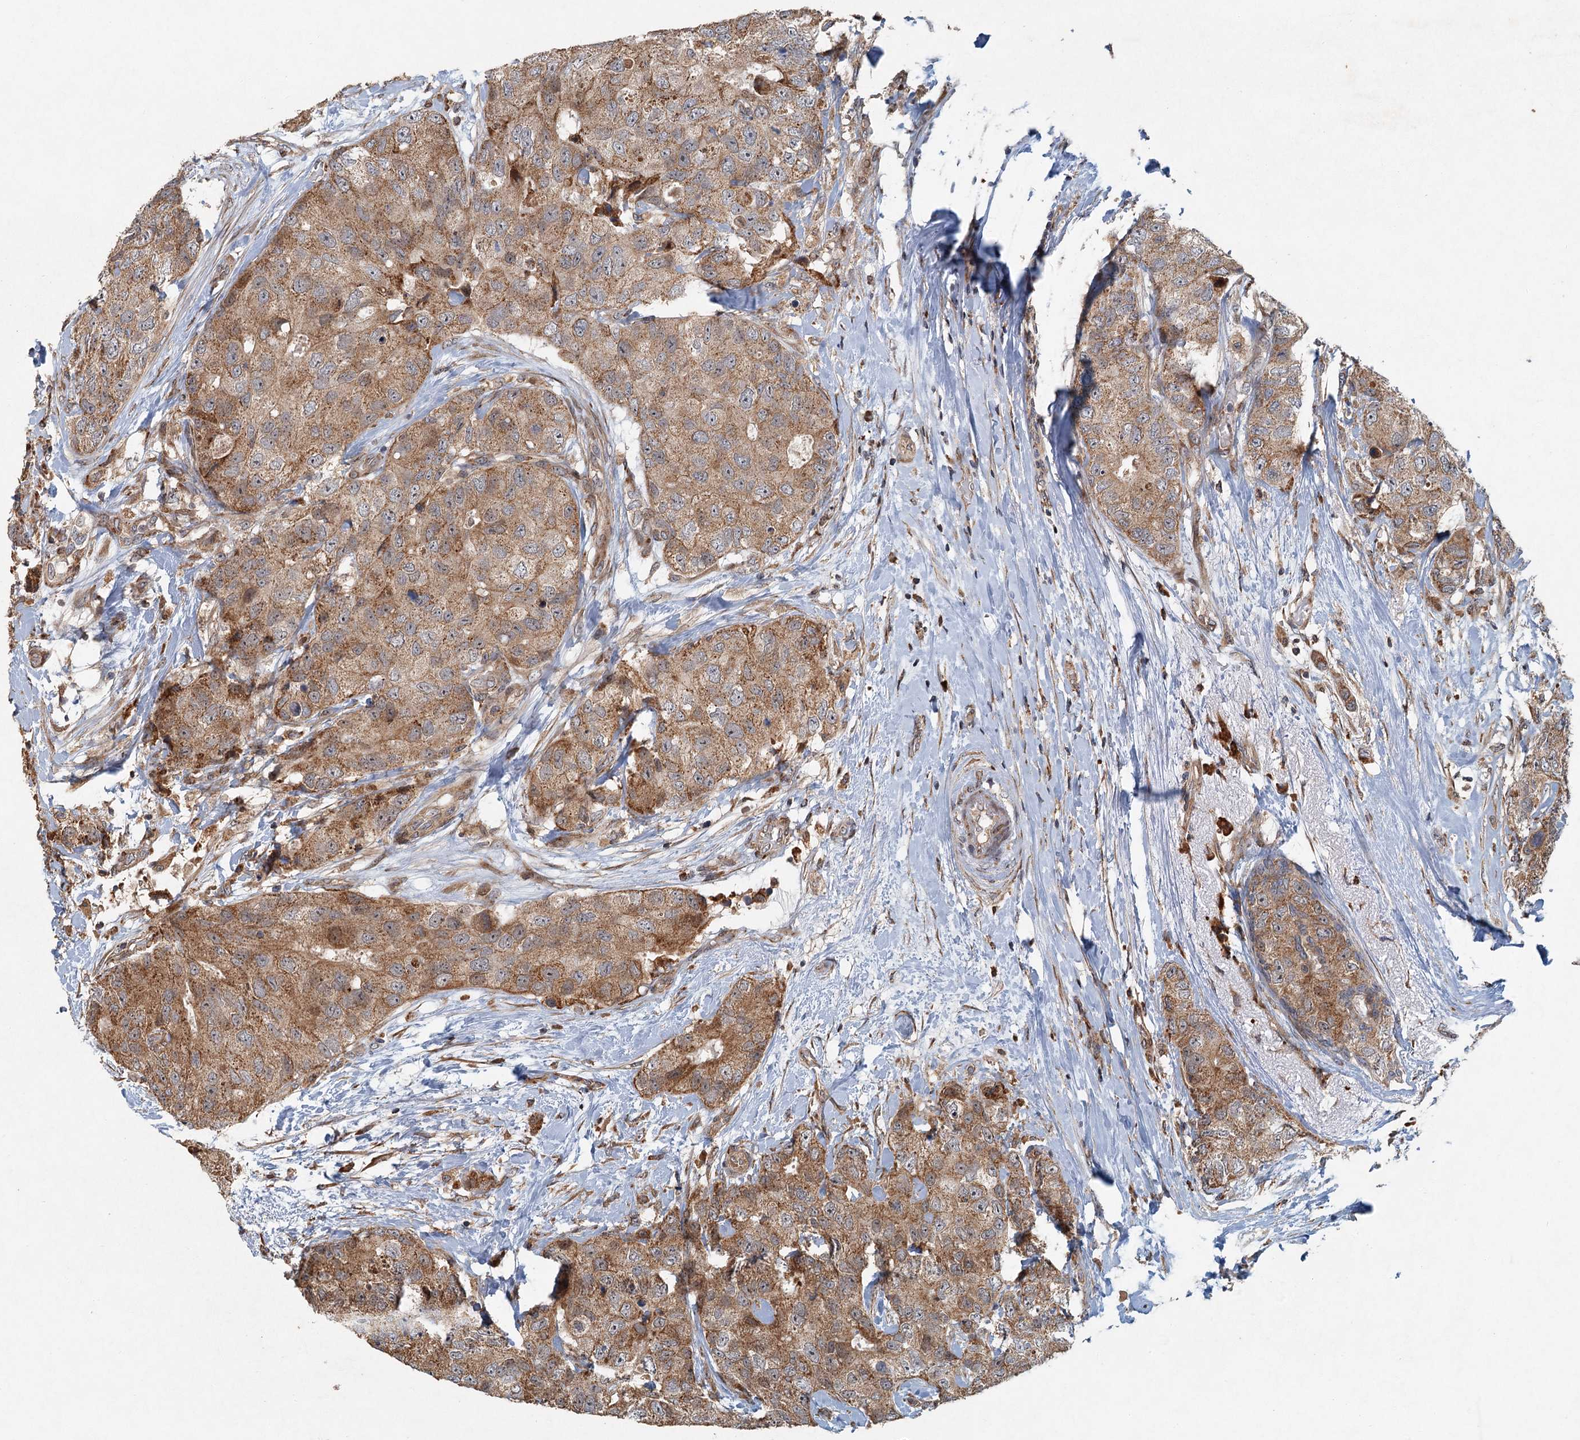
{"staining": {"intensity": "moderate", "quantity": ">75%", "location": "cytoplasmic/membranous"}, "tissue": "breast cancer", "cell_type": "Tumor cells", "image_type": "cancer", "snomed": [{"axis": "morphology", "description": "Duct carcinoma"}, {"axis": "topography", "description": "Breast"}], "caption": "Moderate cytoplasmic/membranous positivity for a protein is appreciated in about >75% of tumor cells of breast cancer (intraductal carcinoma) using immunohistochemistry (IHC).", "gene": "SRPX2", "patient": {"sex": "female", "age": 62}}